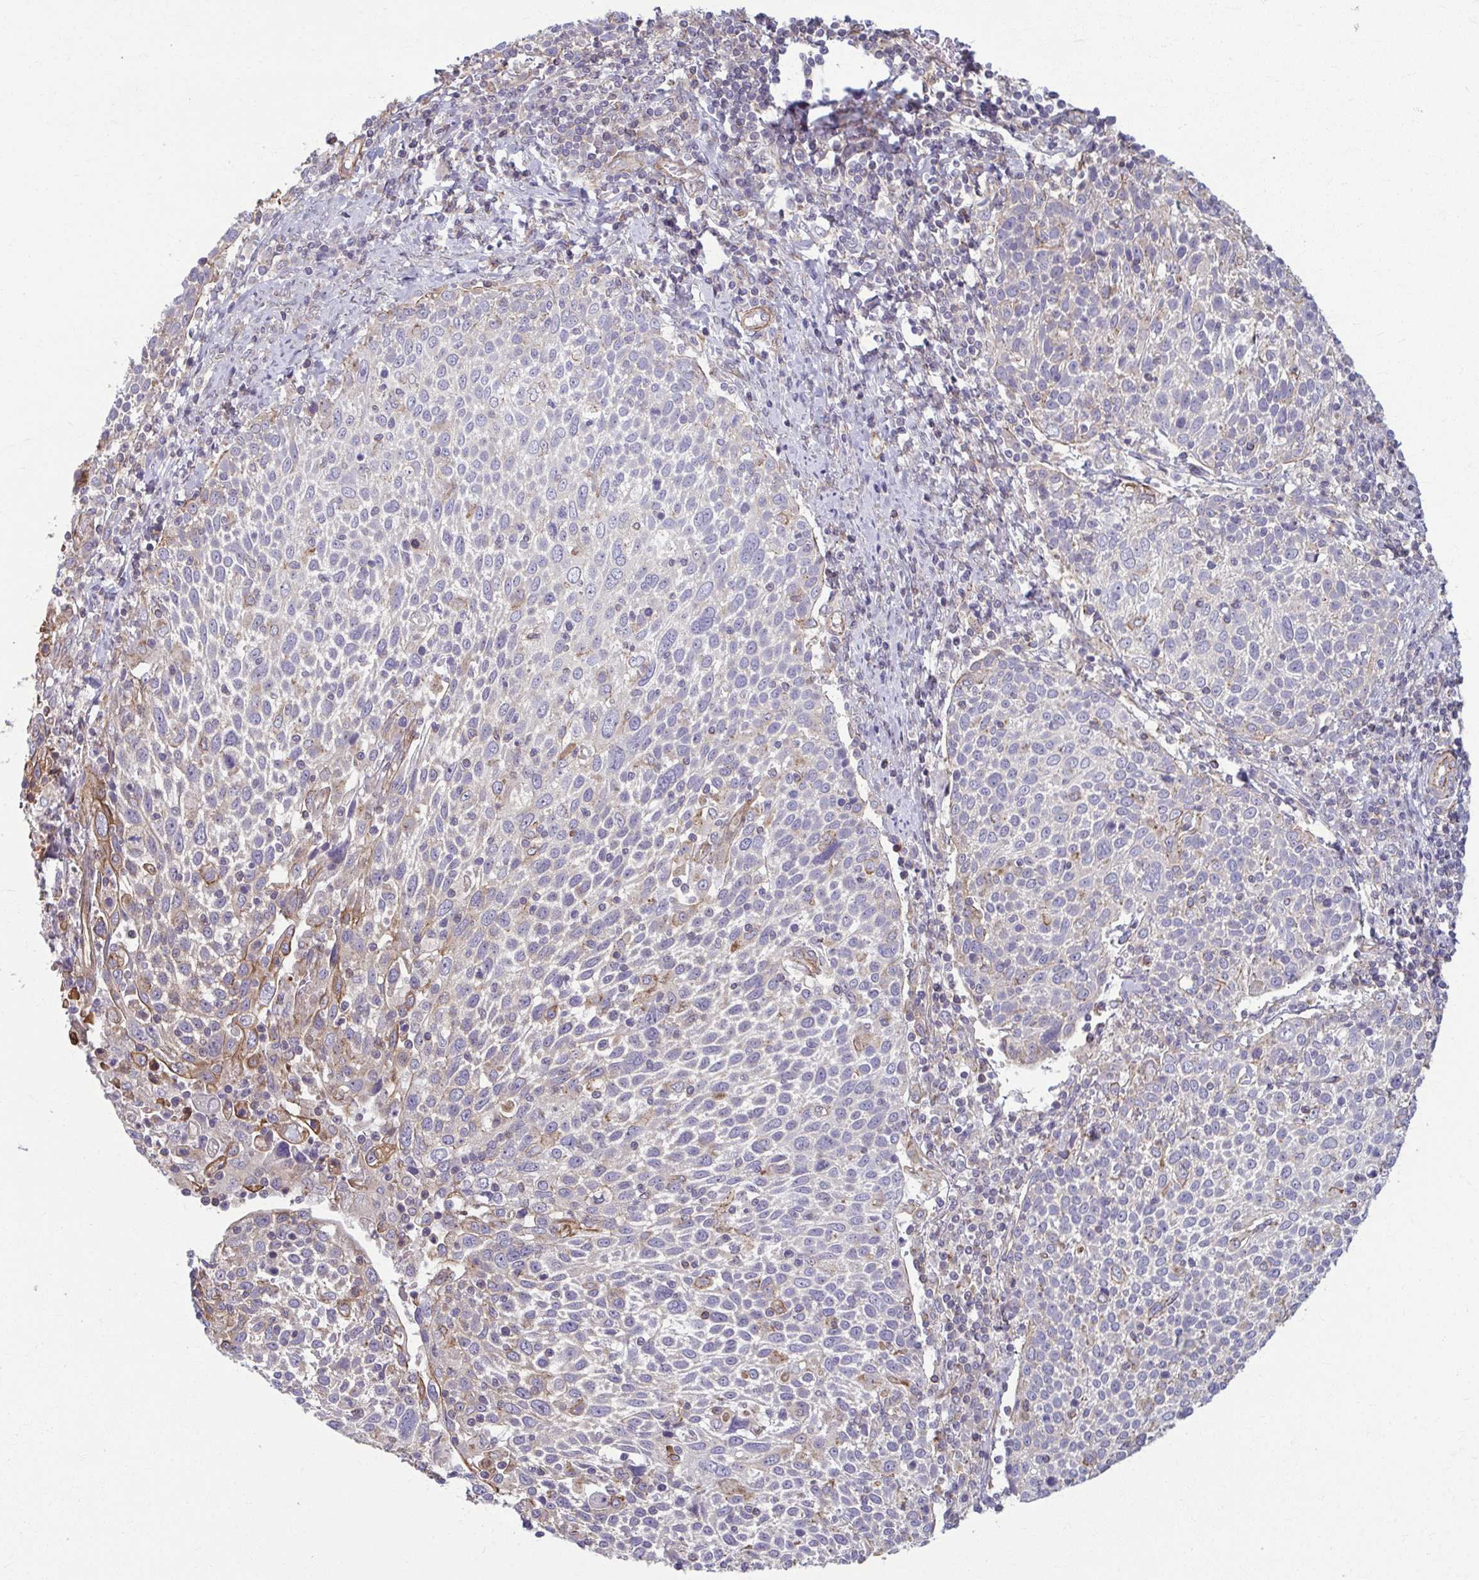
{"staining": {"intensity": "moderate", "quantity": "<25%", "location": "cytoplasmic/membranous"}, "tissue": "cervical cancer", "cell_type": "Tumor cells", "image_type": "cancer", "snomed": [{"axis": "morphology", "description": "Squamous cell carcinoma, NOS"}, {"axis": "topography", "description": "Cervix"}], "caption": "Immunohistochemical staining of human cervical squamous cell carcinoma shows moderate cytoplasmic/membranous protein staining in approximately <25% of tumor cells. (IHC, brightfield microscopy, high magnification).", "gene": "EID2B", "patient": {"sex": "female", "age": 61}}